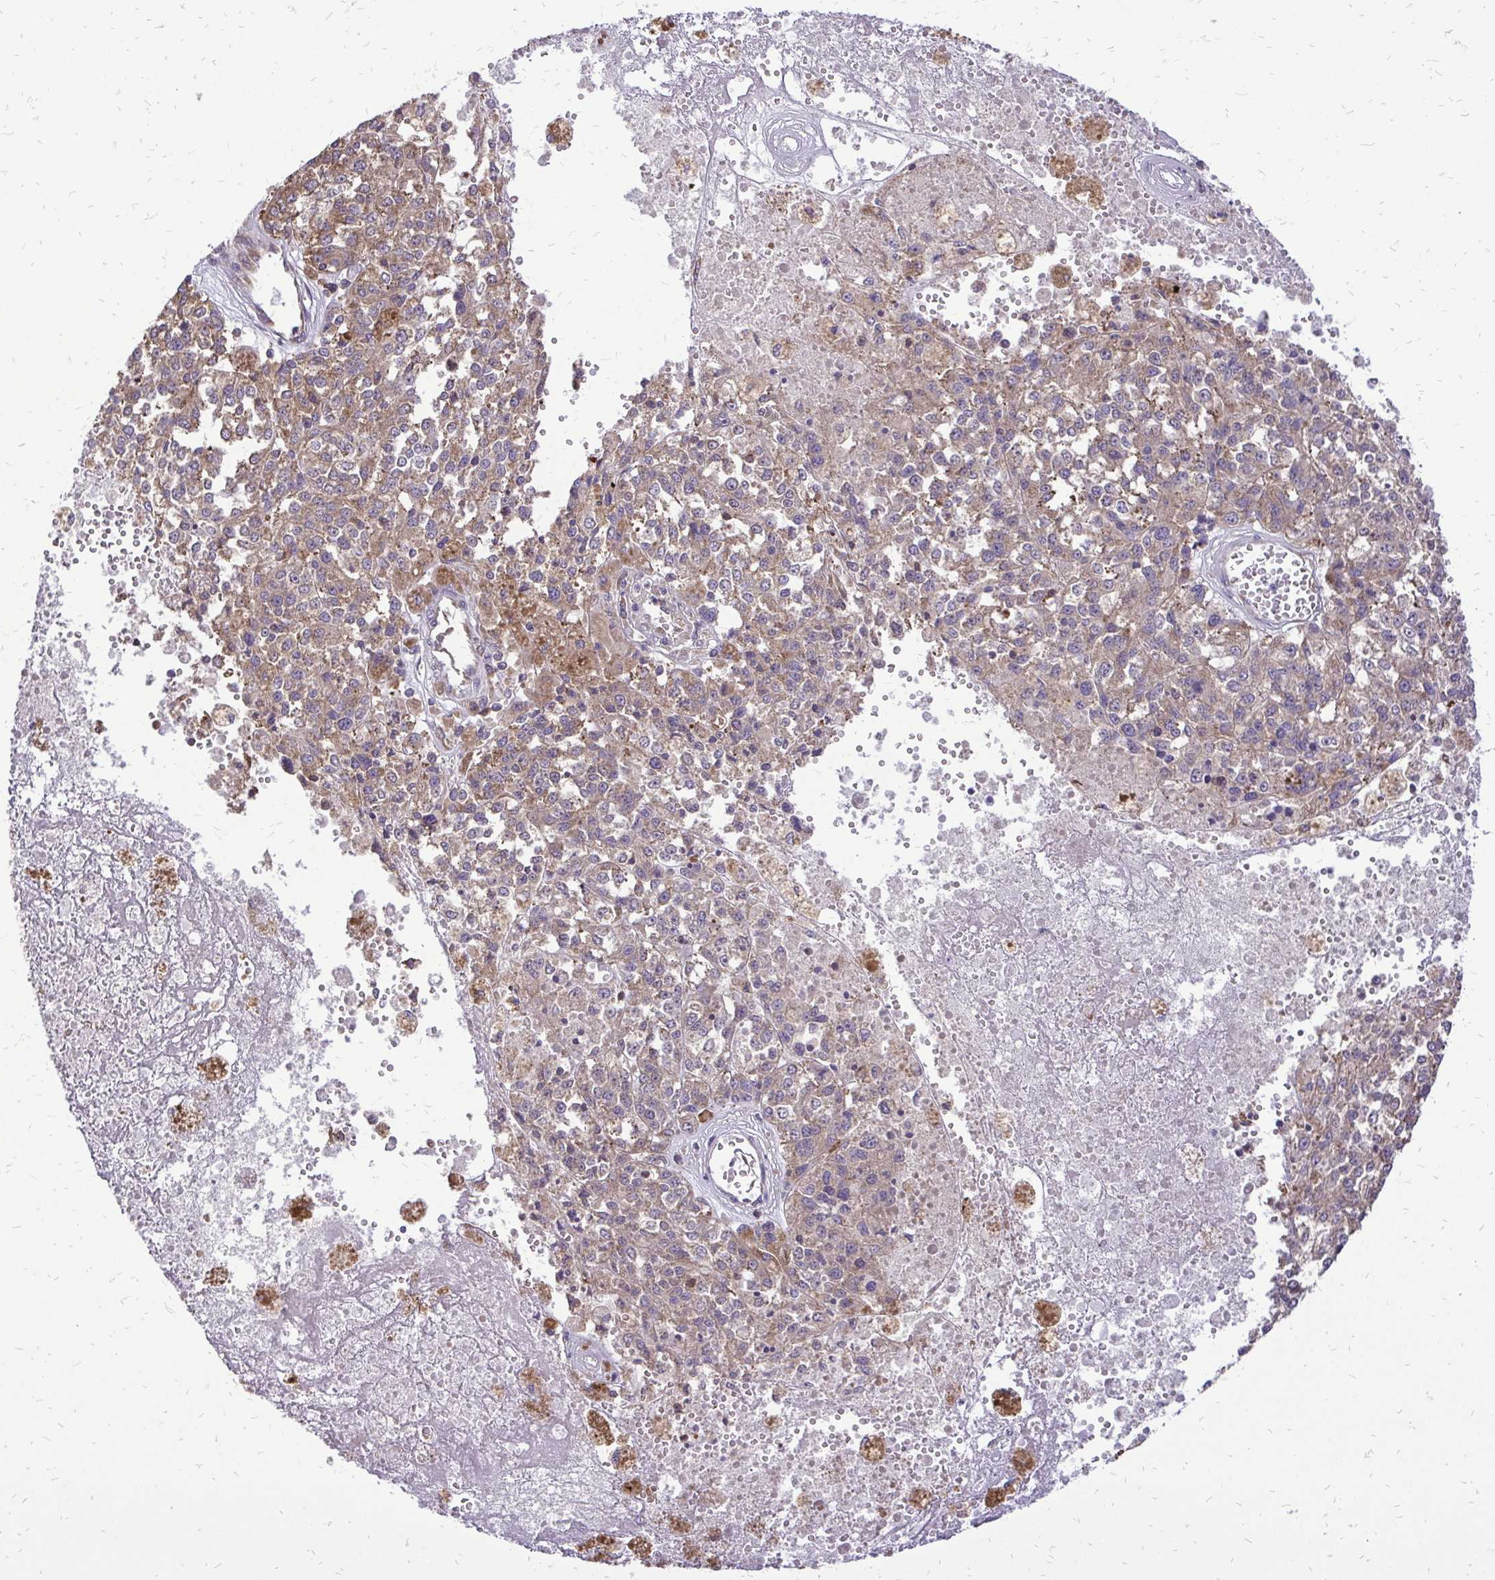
{"staining": {"intensity": "moderate", "quantity": ">75%", "location": "cytoplasmic/membranous"}, "tissue": "melanoma", "cell_type": "Tumor cells", "image_type": "cancer", "snomed": [{"axis": "morphology", "description": "Malignant melanoma, Metastatic site"}, {"axis": "topography", "description": "Lymph node"}], "caption": "A brown stain highlights moderate cytoplasmic/membranous staining of a protein in human malignant melanoma (metastatic site) tumor cells.", "gene": "RPS3", "patient": {"sex": "female", "age": 64}}